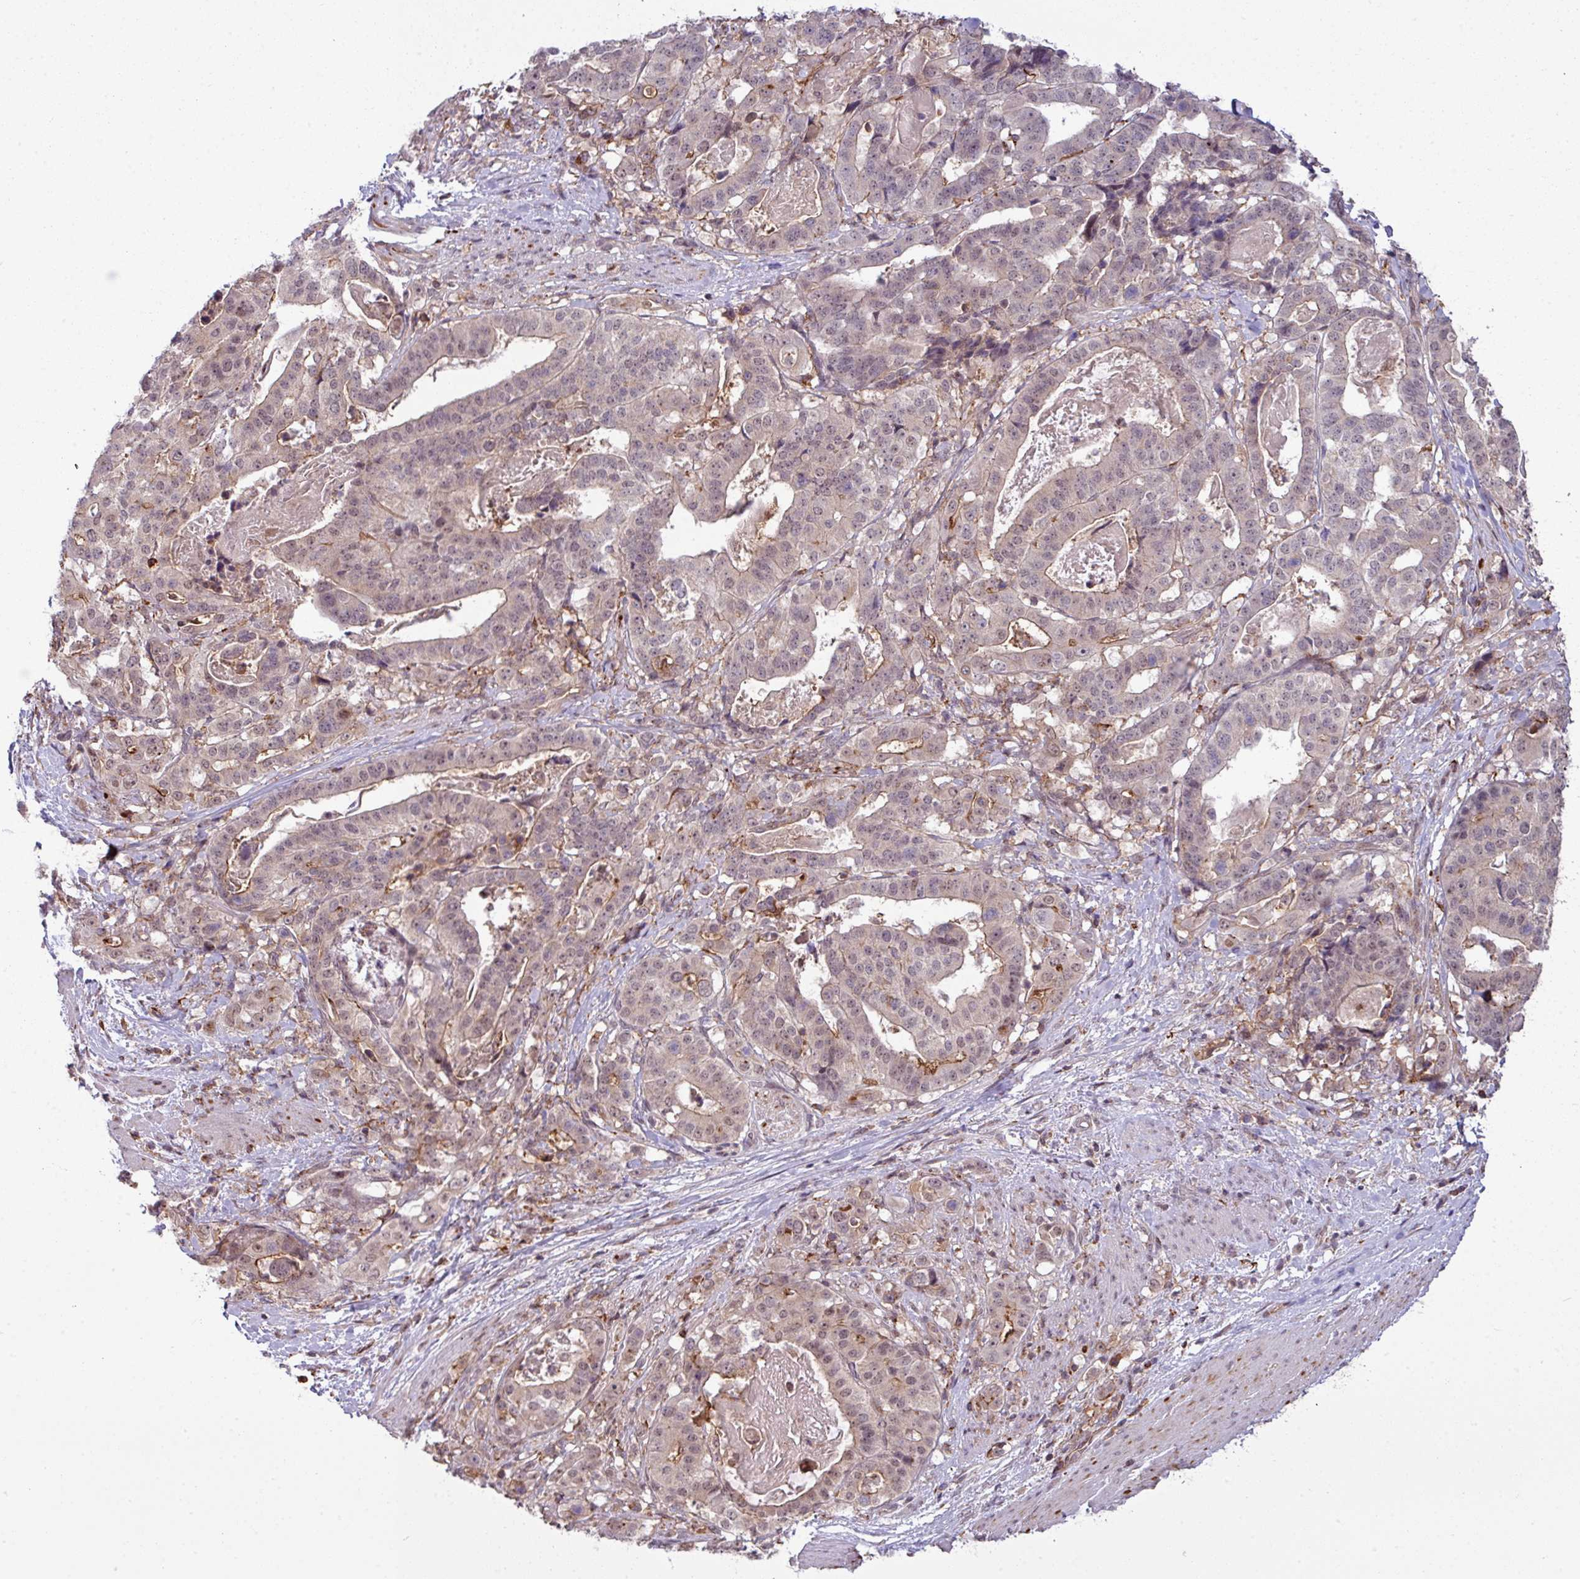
{"staining": {"intensity": "weak", "quantity": "<25%", "location": "cytoplasmic/membranous,nuclear"}, "tissue": "stomach cancer", "cell_type": "Tumor cells", "image_type": "cancer", "snomed": [{"axis": "morphology", "description": "Adenocarcinoma, NOS"}, {"axis": "topography", "description": "Stomach"}], "caption": "Immunohistochemistry of human stomach cancer (adenocarcinoma) shows no expression in tumor cells.", "gene": "ZC2HC1C", "patient": {"sex": "male", "age": 48}}